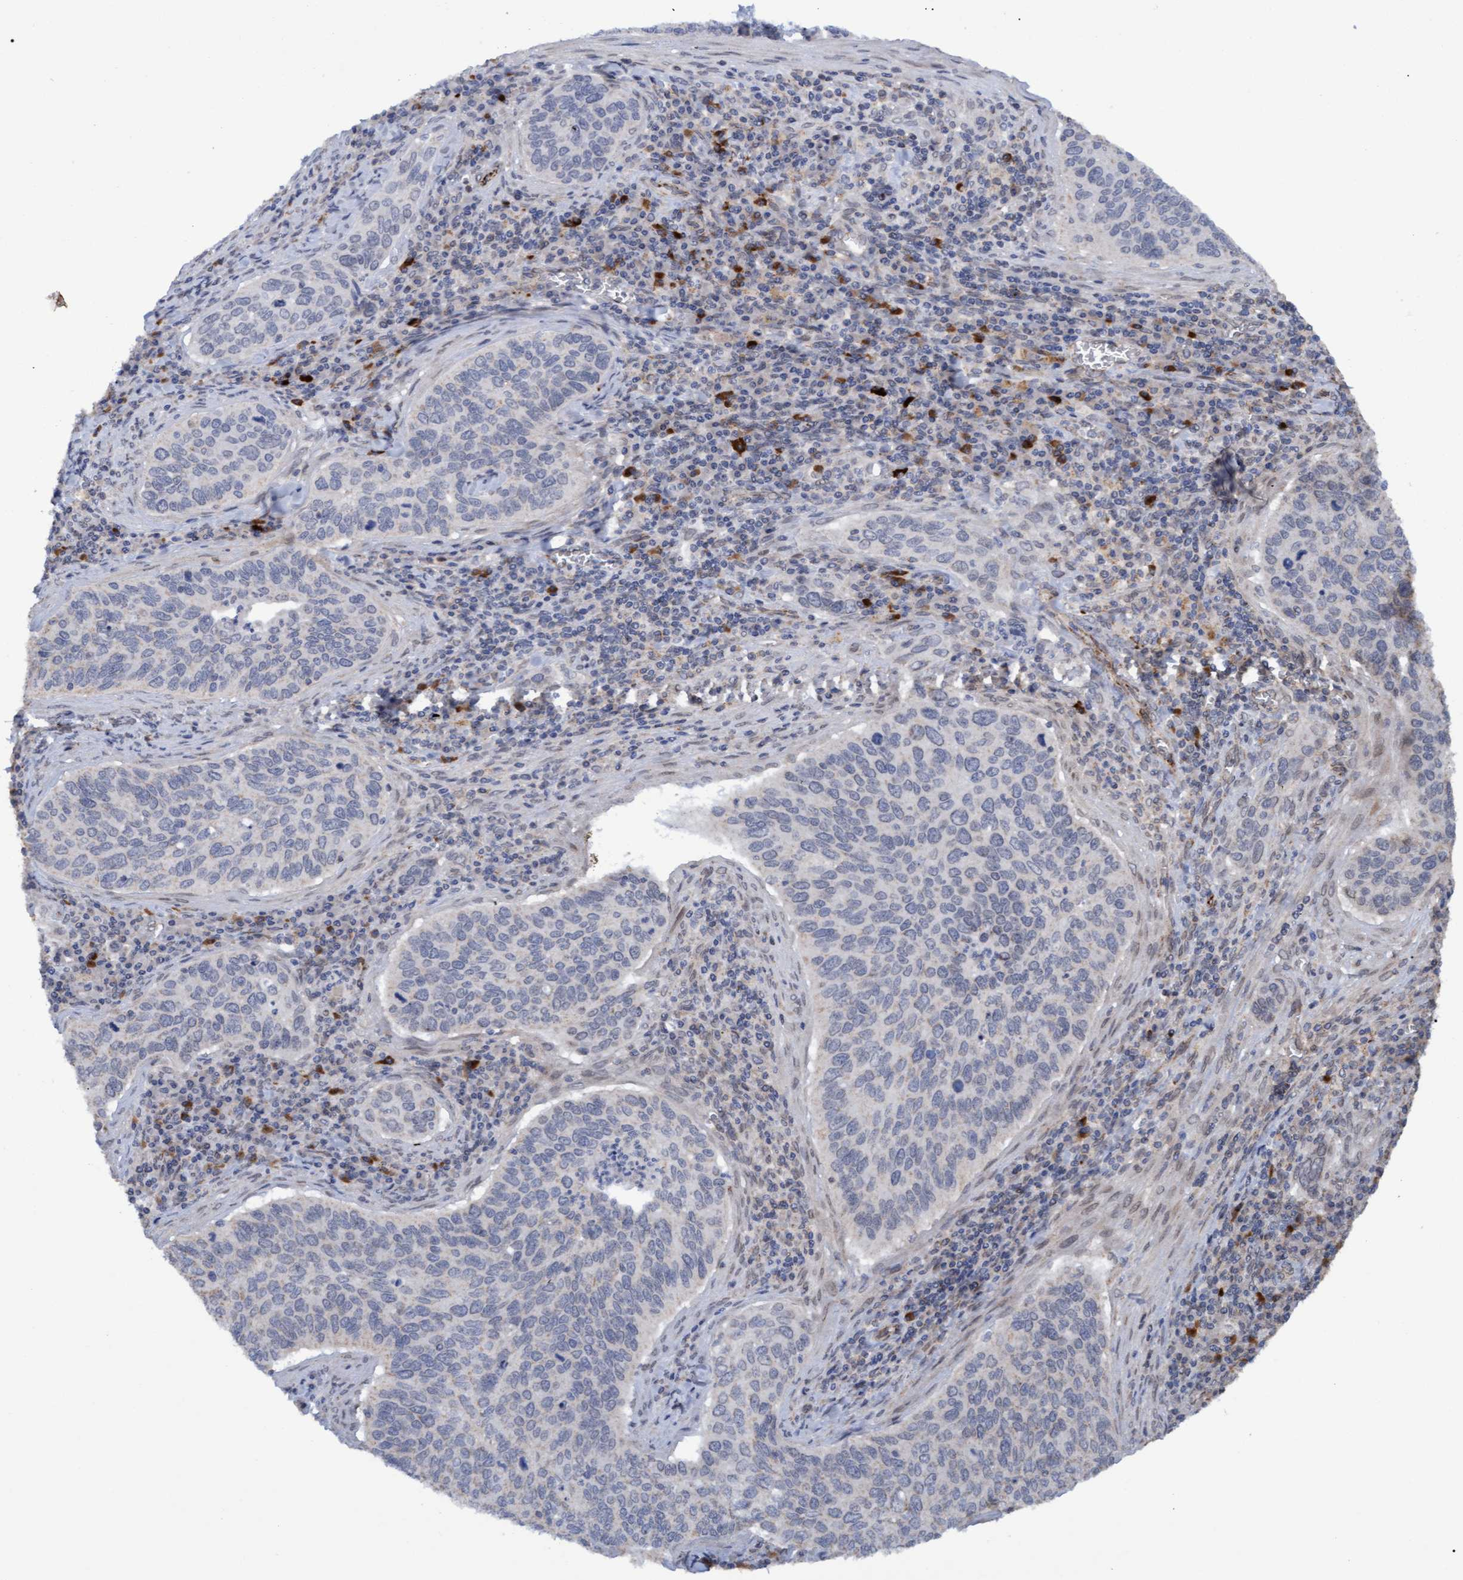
{"staining": {"intensity": "negative", "quantity": "none", "location": "none"}, "tissue": "cervical cancer", "cell_type": "Tumor cells", "image_type": "cancer", "snomed": [{"axis": "morphology", "description": "Squamous cell carcinoma, NOS"}, {"axis": "topography", "description": "Cervix"}], "caption": "There is no significant staining in tumor cells of squamous cell carcinoma (cervical). The staining is performed using DAB brown chromogen with nuclei counter-stained in using hematoxylin.", "gene": "MGLL", "patient": {"sex": "female", "age": 53}}